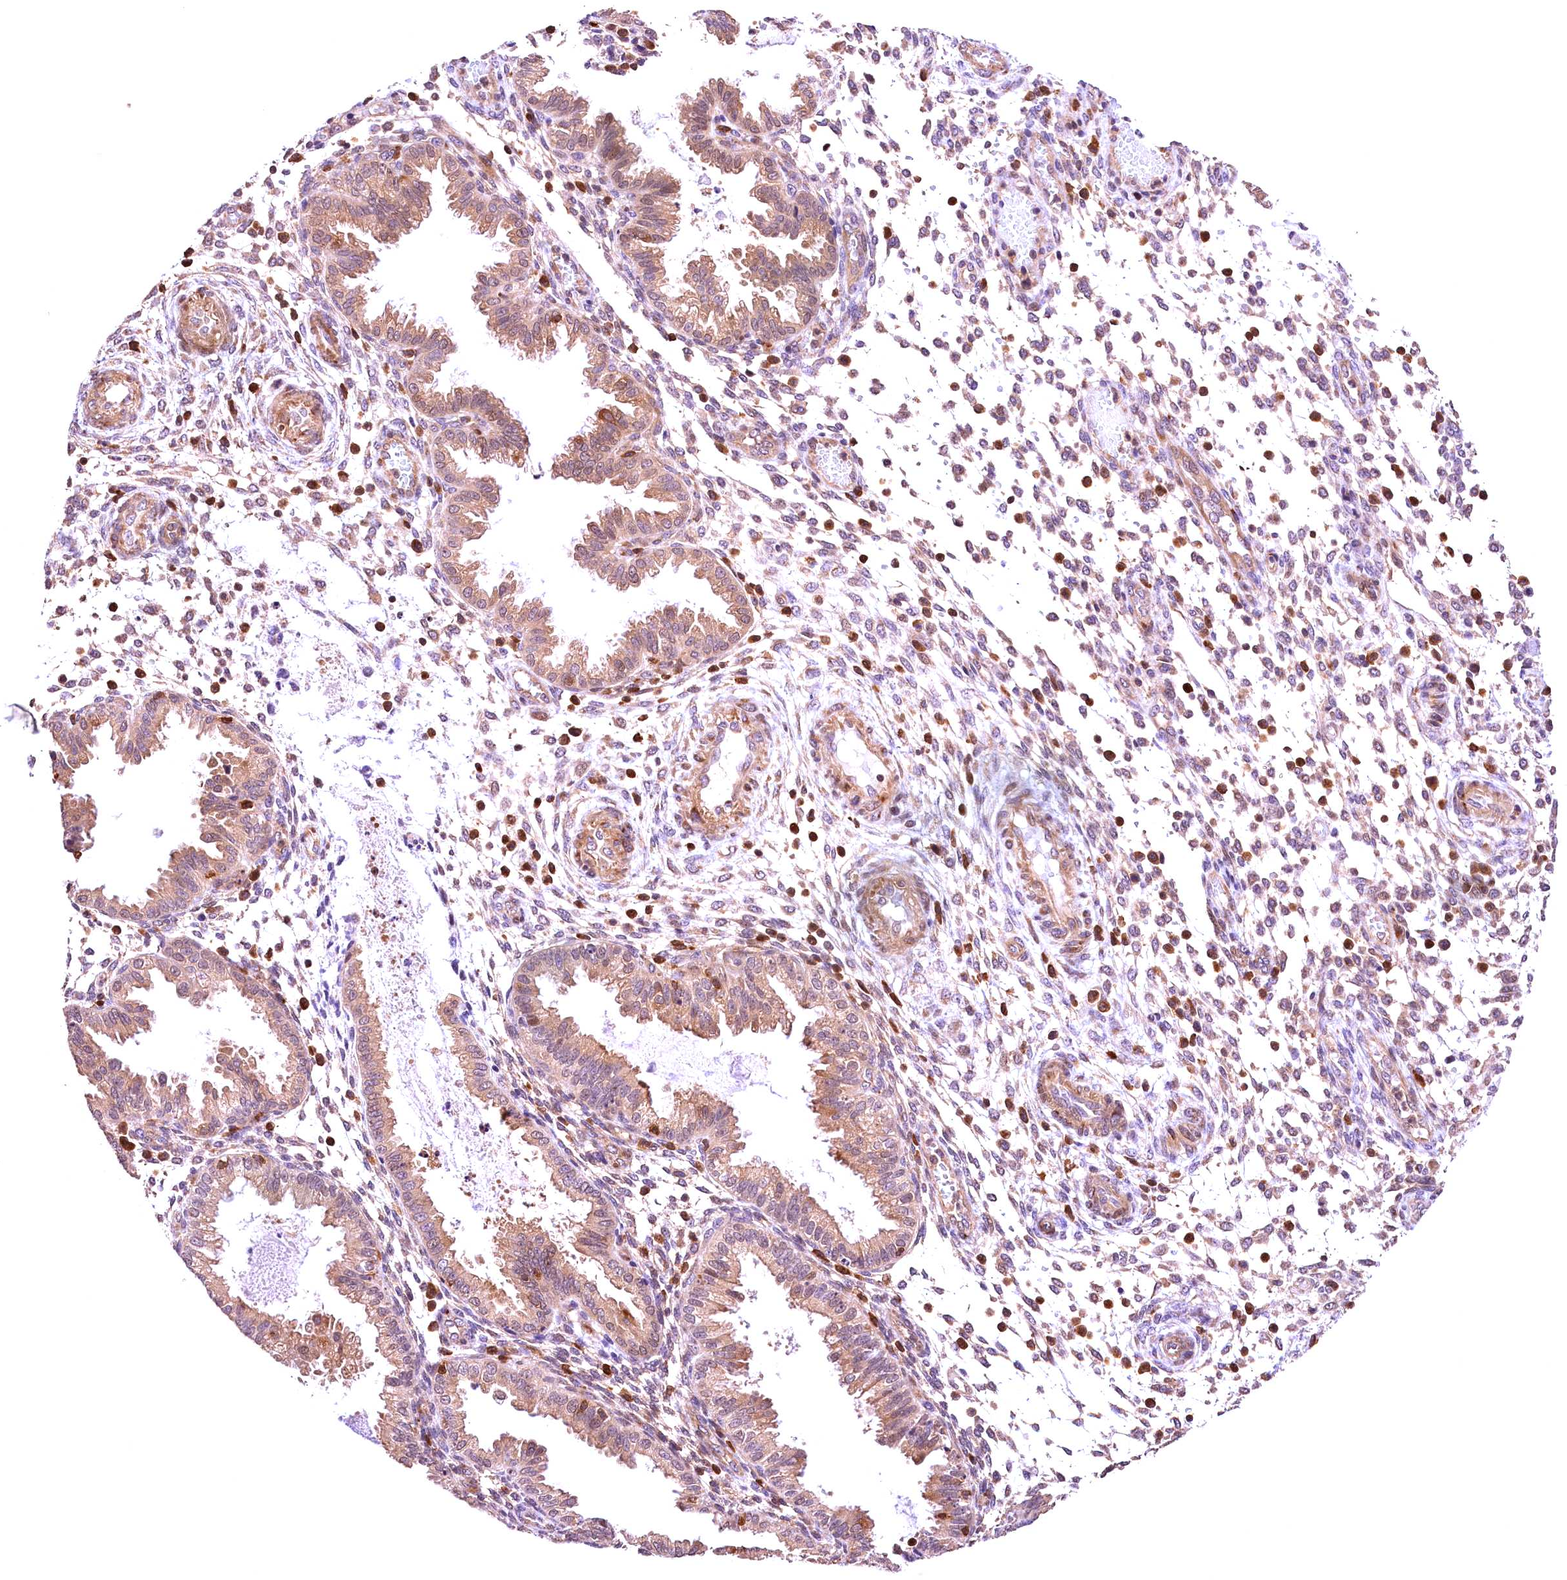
{"staining": {"intensity": "moderate", "quantity": "<25%", "location": "nuclear"}, "tissue": "endometrium", "cell_type": "Cells in endometrial stroma", "image_type": "normal", "snomed": [{"axis": "morphology", "description": "Normal tissue, NOS"}, {"axis": "topography", "description": "Endometrium"}], "caption": "Immunohistochemistry (IHC) of benign endometrium reveals low levels of moderate nuclear expression in about <25% of cells in endometrial stroma. (IHC, brightfield microscopy, high magnification).", "gene": "CHORDC1", "patient": {"sex": "female", "age": 33}}